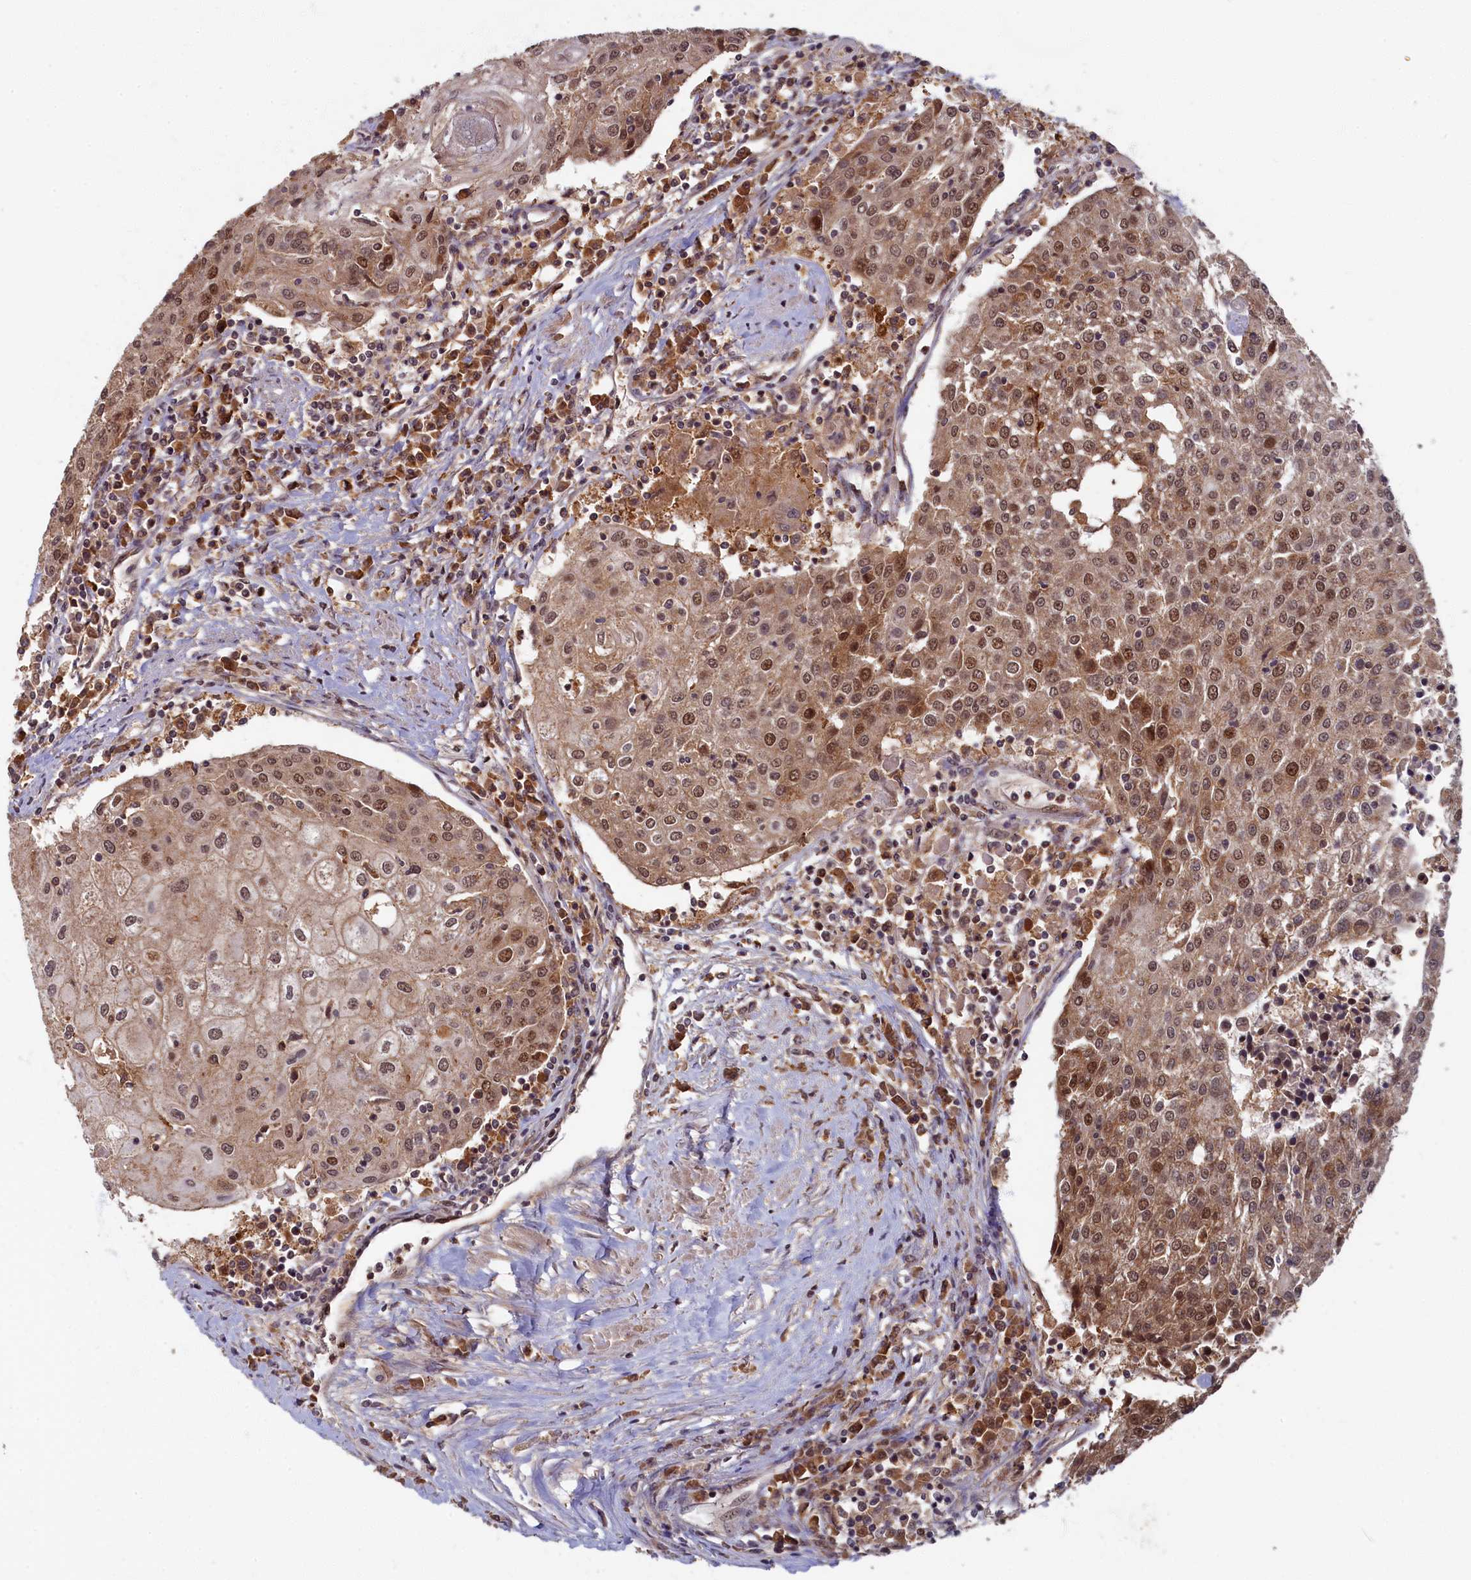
{"staining": {"intensity": "moderate", "quantity": ">75%", "location": "nuclear"}, "tissue": "urothelial cancer", "cell_type": "Tumor cells", "image_type": "cancer", "snomed": [{"axis": "morphology", "description": "Urothelial carcinoma, High grade"}, {"axis": "topography", "description": "Urinary bladder"}], "caption": "A photomicrograph of urothelial carcinoma (high-grade) stained for a protein reveals moderate nuclear brown staining in tumor cells.", "gene": "BRCA1", "patient": {"sex": "female", "age": 85}}